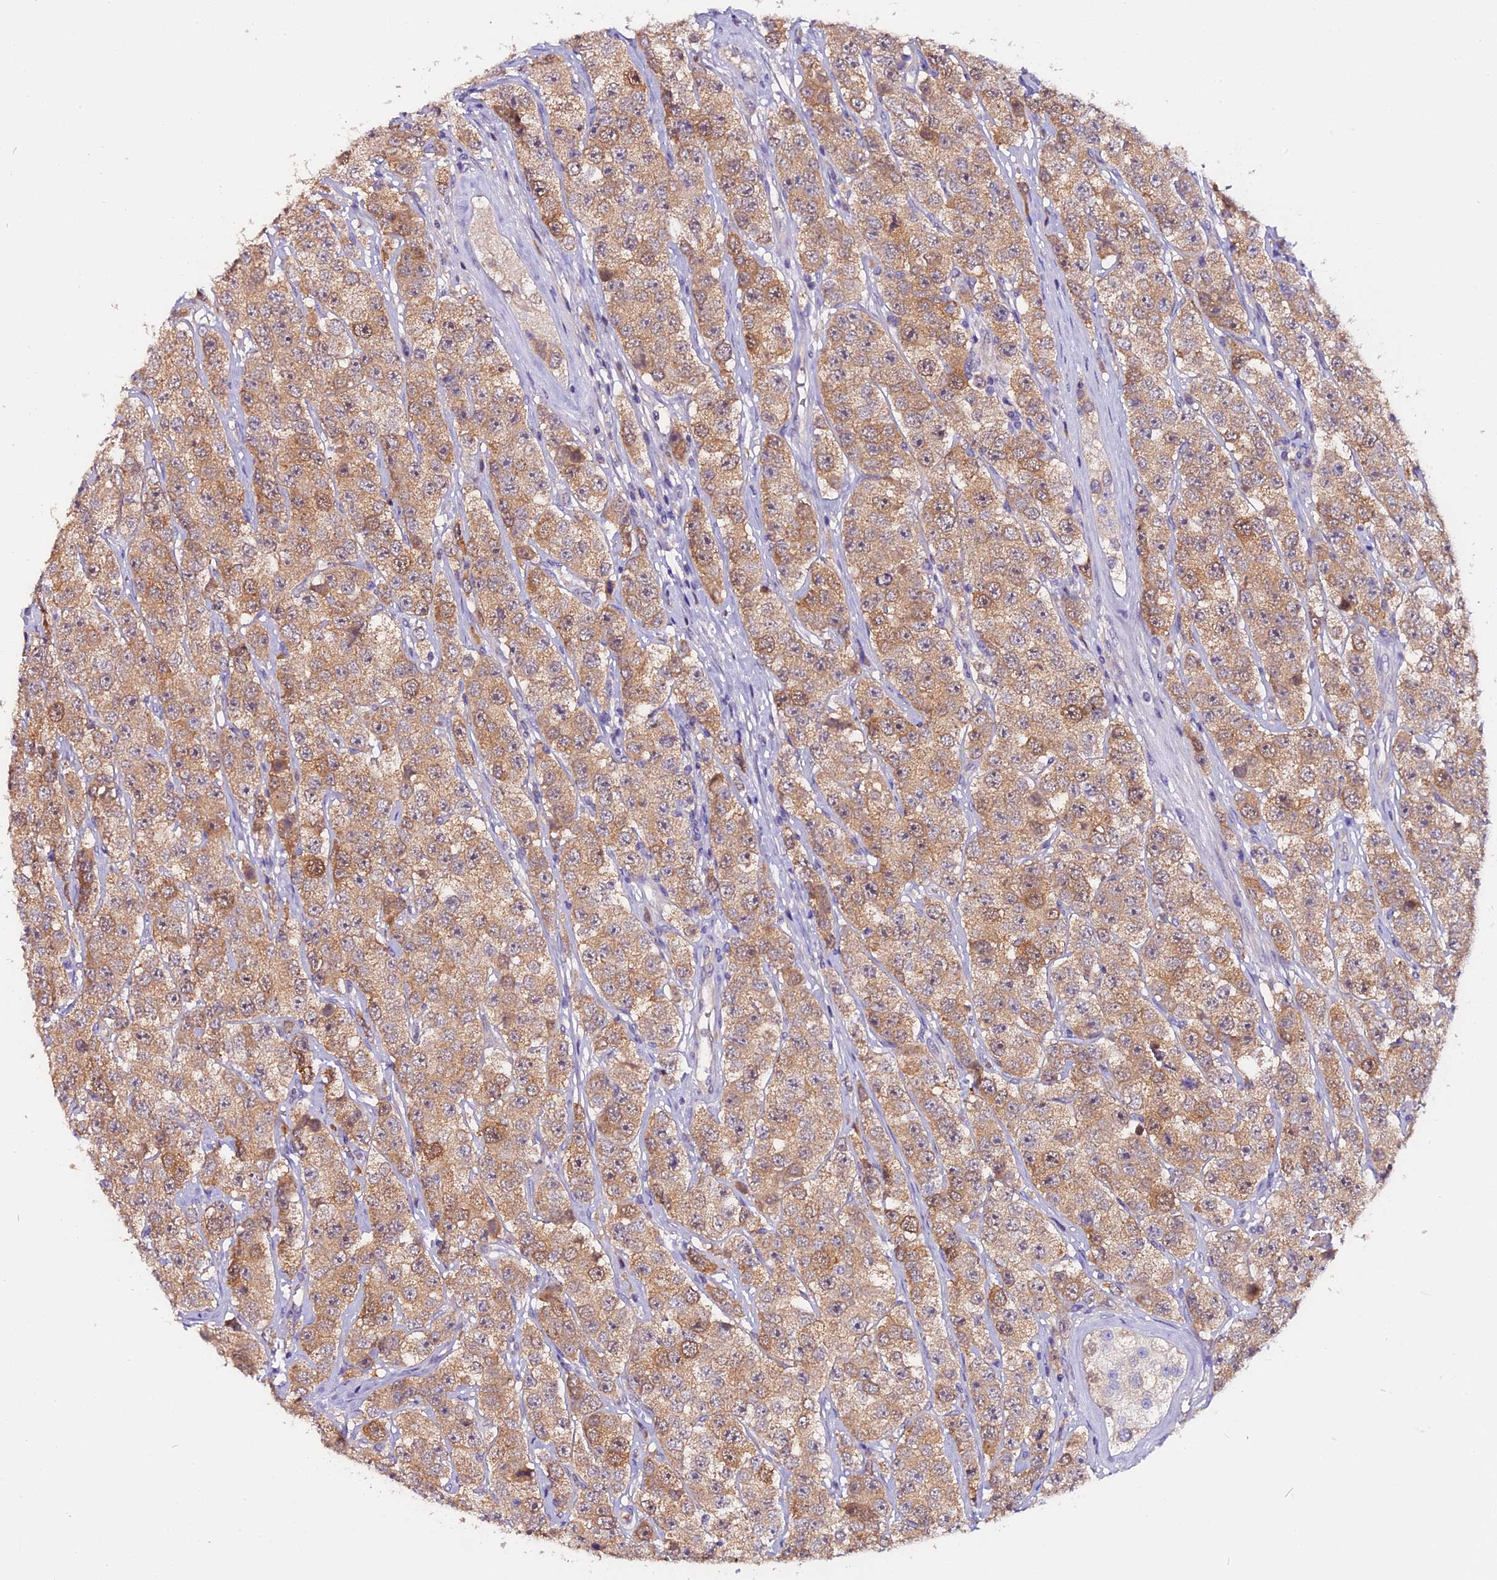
{"staining": {"intensity": "moderate", "quantity": ">75%", "location": "cytoplasmic/membranous"}, "tissue": "testis cancer", "cell_type": "Tumor cells", "image_type": "cancer", "snomed": [{"axis": "morphology", "description": "Seminoma, NOS"}, {"axis": "topography", "description": "Testis"}], "caption": "This image shows immunohistochemistry staining of testis cancer, with medium moderate cytoplasmic/membranous expression in approximately >75% of tumor cells.", "gene": "C9orf40", "patient": {"sex": "male", "age": 28}}